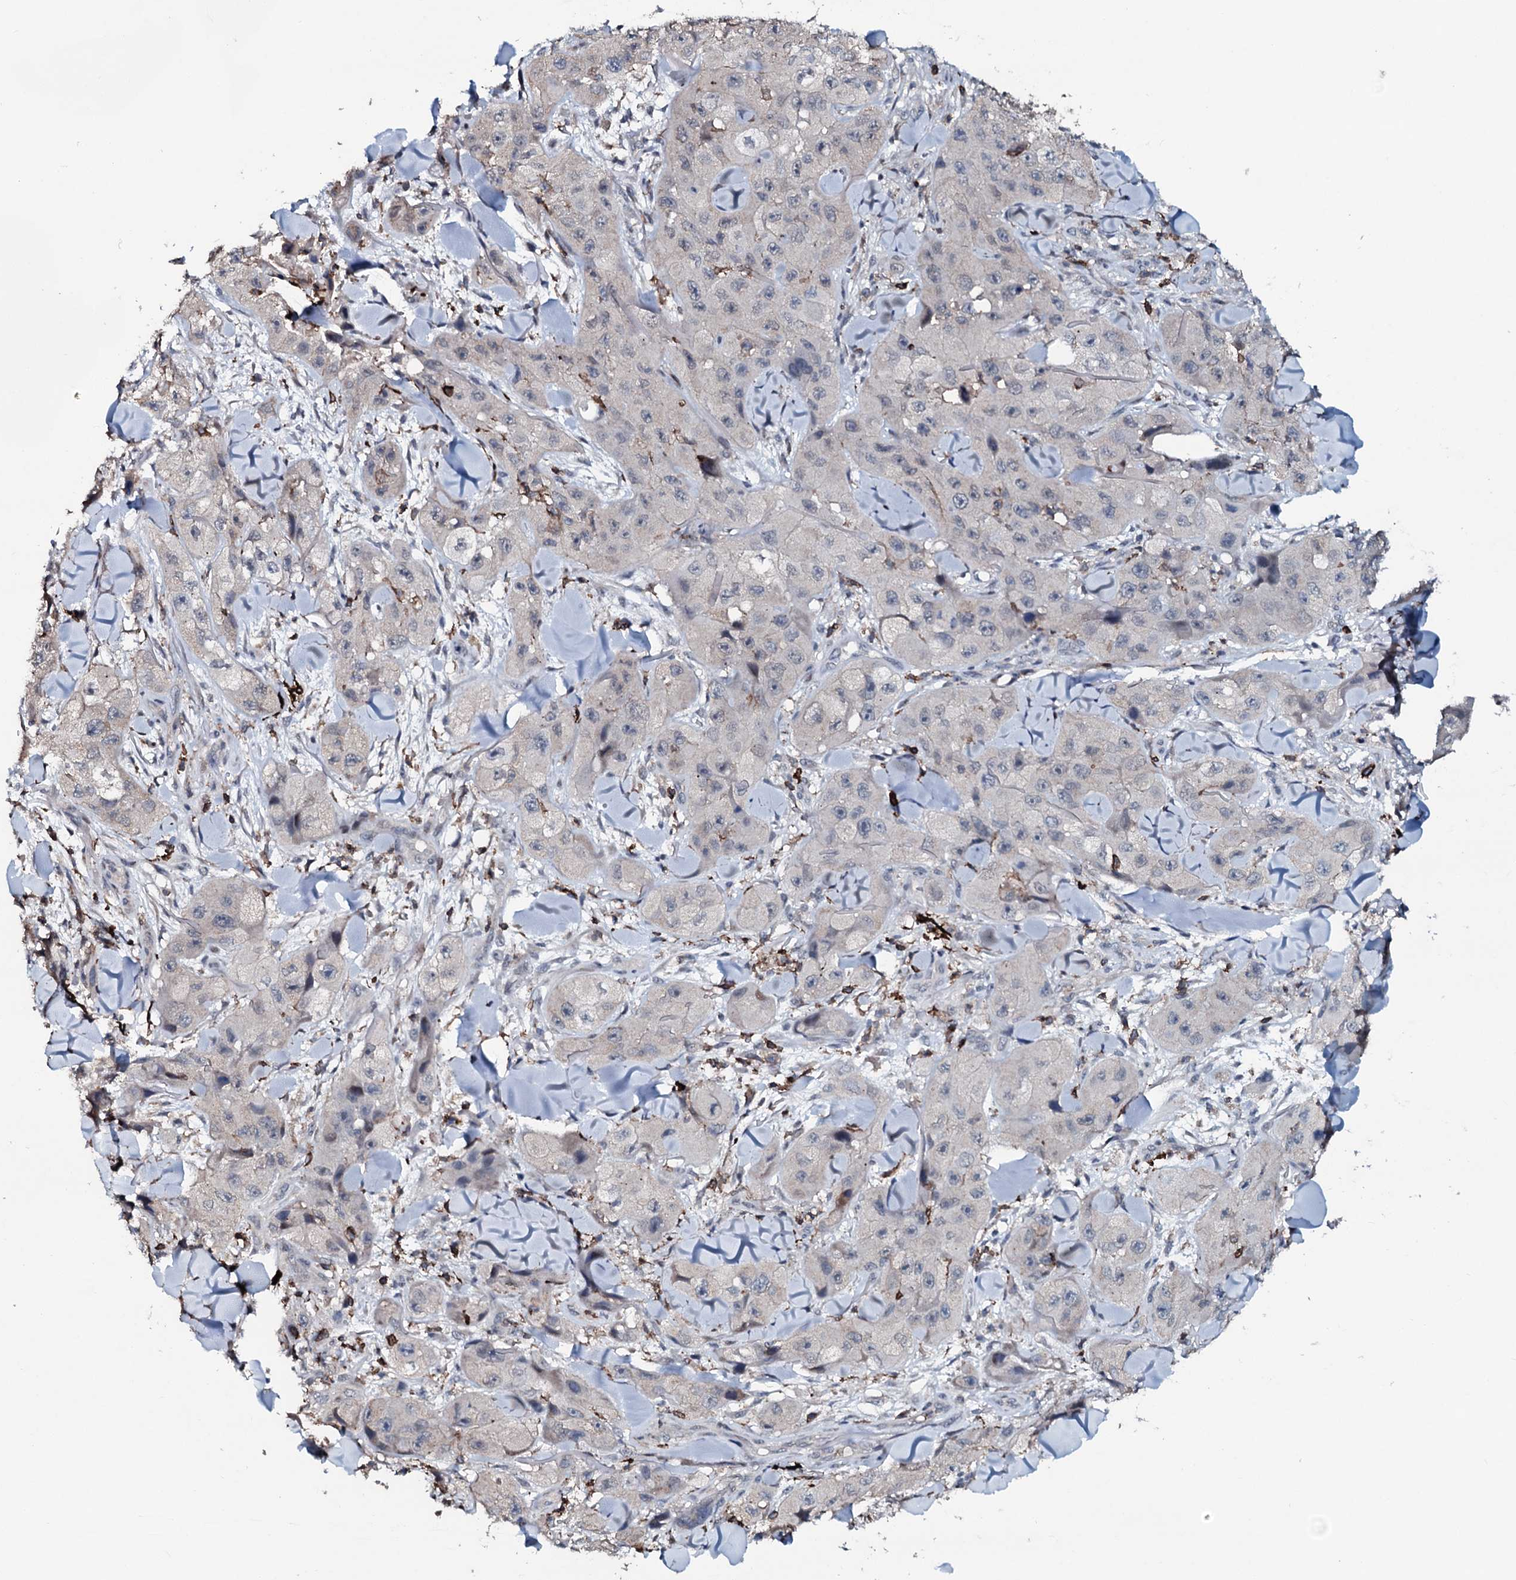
{"staining": {"intensity": "negative", "quantity": "none", "location": "none"}, "tissue": "skin cancer", "cell_type": "Tumor cells", "image_type": "cancer", "snomed": [{"axis": "morphology", "description": "Squamous cell carcinoma, NOS"}, {"axis": "topography", "description": "Skin"}, {"axis": "topography", "description": "Subcutis"}], "caption": "This is an IHC image of skin cancer. There is no expression in tumor cells.", "gene": "OGFOD2", "patient": {"sex": "male", "age": 73}}